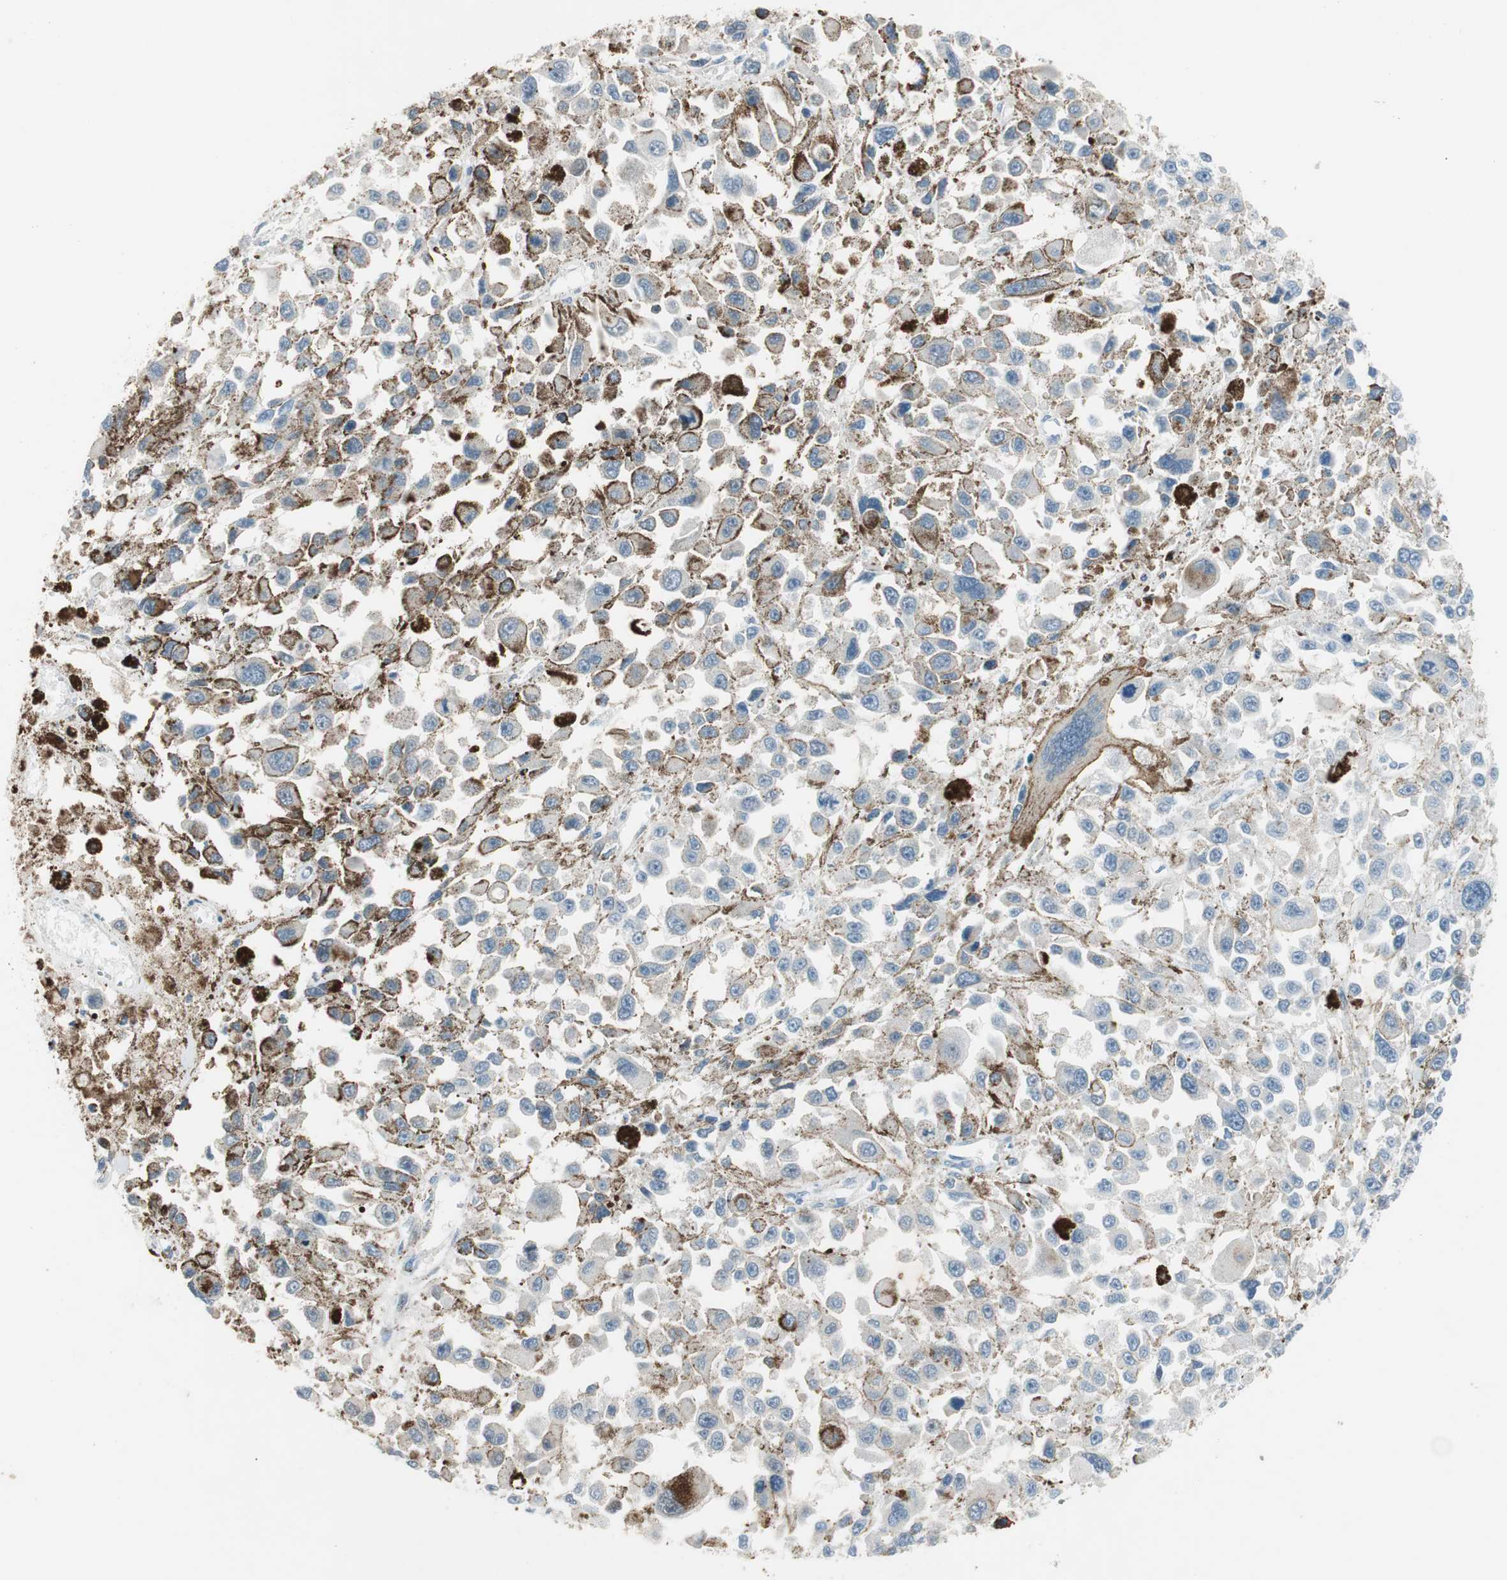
{"staining": {"intensity": "negative", "quantity": "none", "location": "none"}, "tissue": "melanoma", "cell_type": "Tumor cells", "image_type": "cancer", "snomed": [{"axis": "morphology", "description": "Malignant melanoma, Metastatic site"}, {"axis": "topography", "description": "Lymph node"}], "caption": "Immunohistochemistry of human melanoma shows no positivity in tumor cells.", "gene": "PRRG4", "patient": {"sex": "male", "age": 59}}